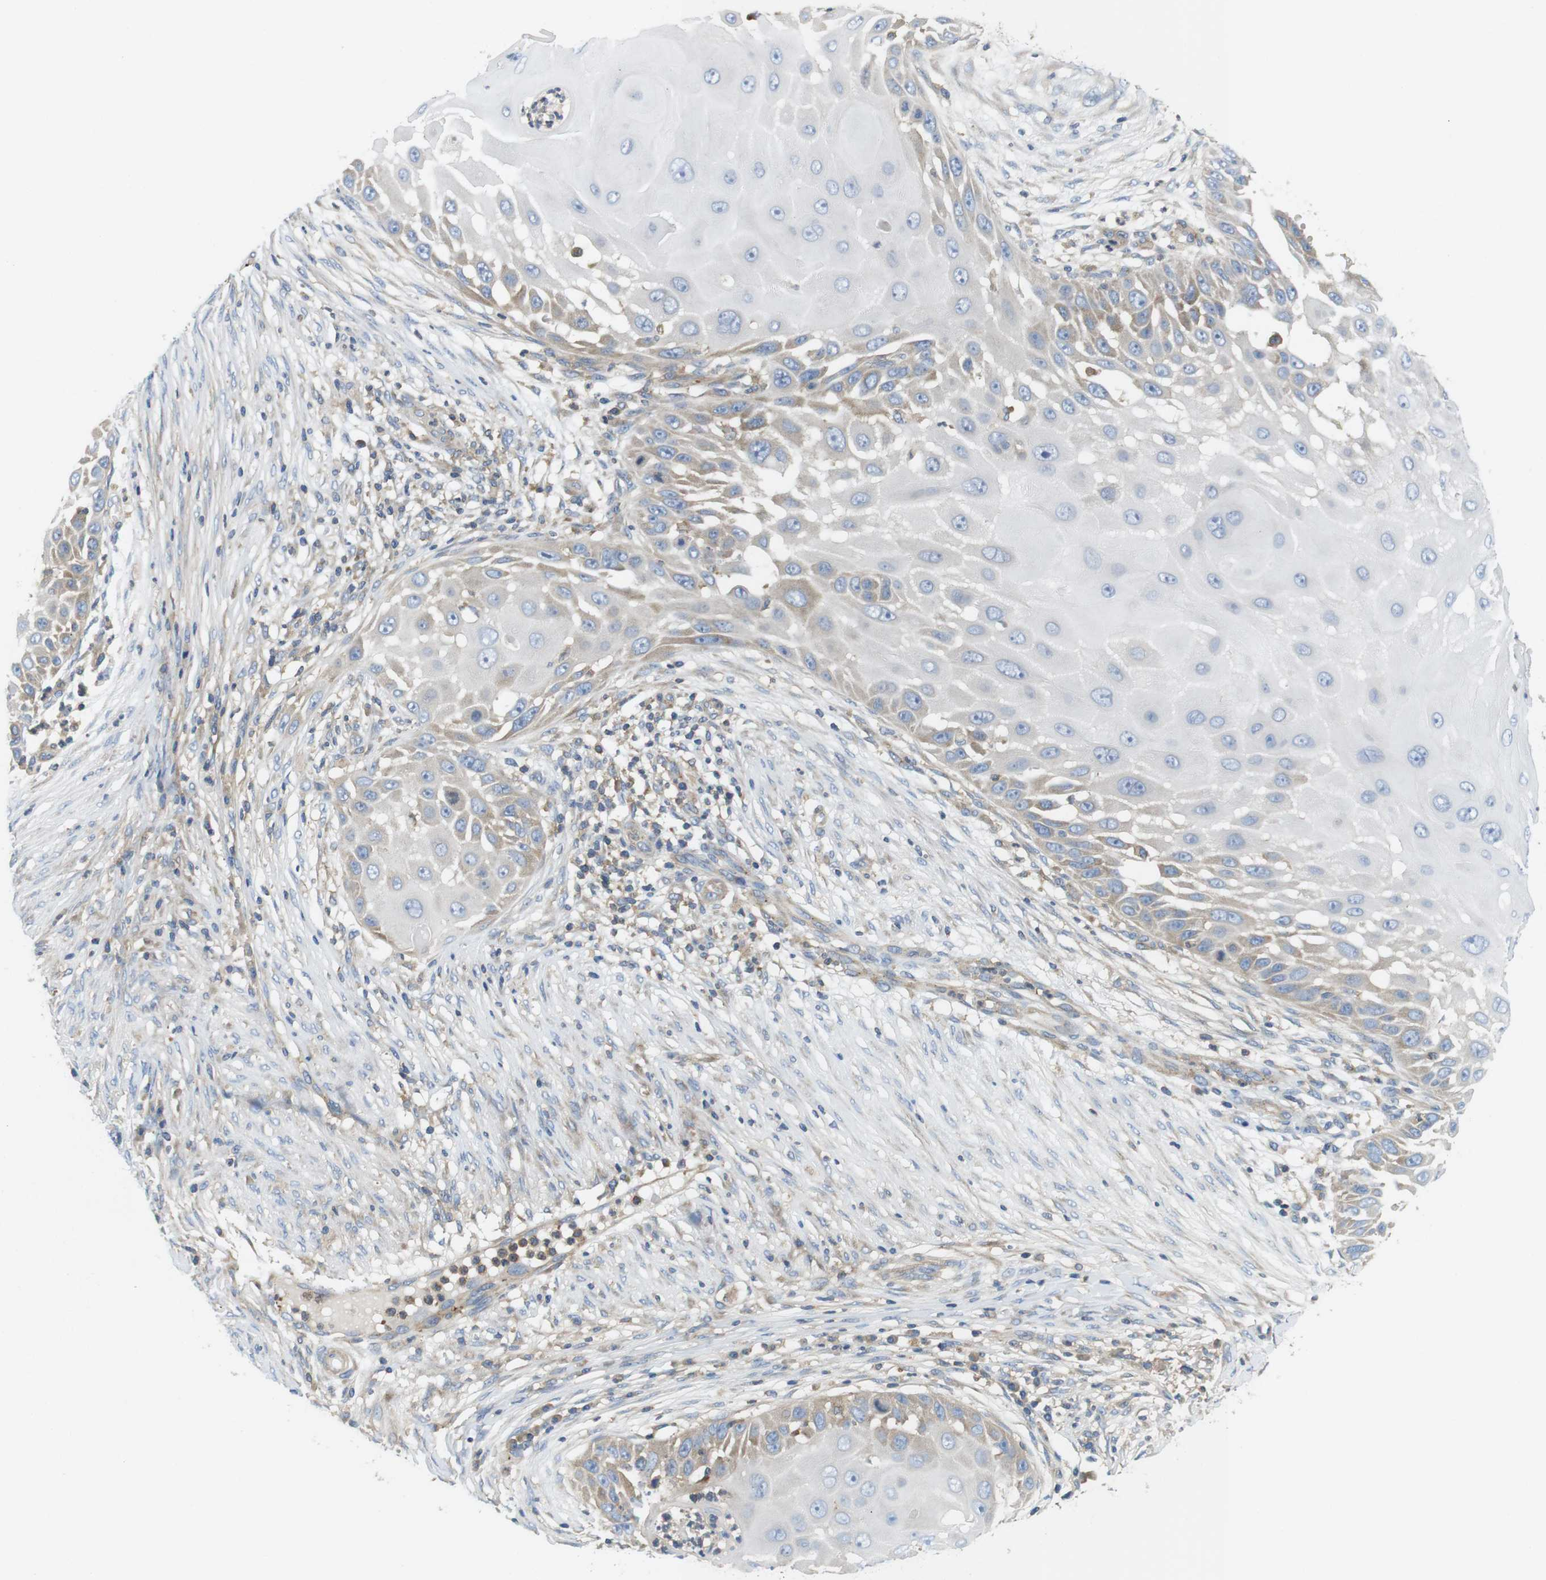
{"staining": {"intensity": "weak", "quantity": "25%-75%", "location": "cytoplasmic/membranous"}, "tissue": "skin cancer", "cell_type": "Tumor cells", "image_type": "cancer", "snomed": [{"axis": "morphology", "description": "Squamous cell carcinoma, NOS"}, {"axis": "topography", "description": "Skin"}], "caption": "Protein staining exhibits weak cytoplasmic/membranous staining in approximately 25%-75% of tumor cells in skin squamous cell carcinoma. (brown staining indicates protein expression, while blue staining denotes nuclei).", "gene": "HERPUD2", "patient": {"sex": "female", "age": 44}}